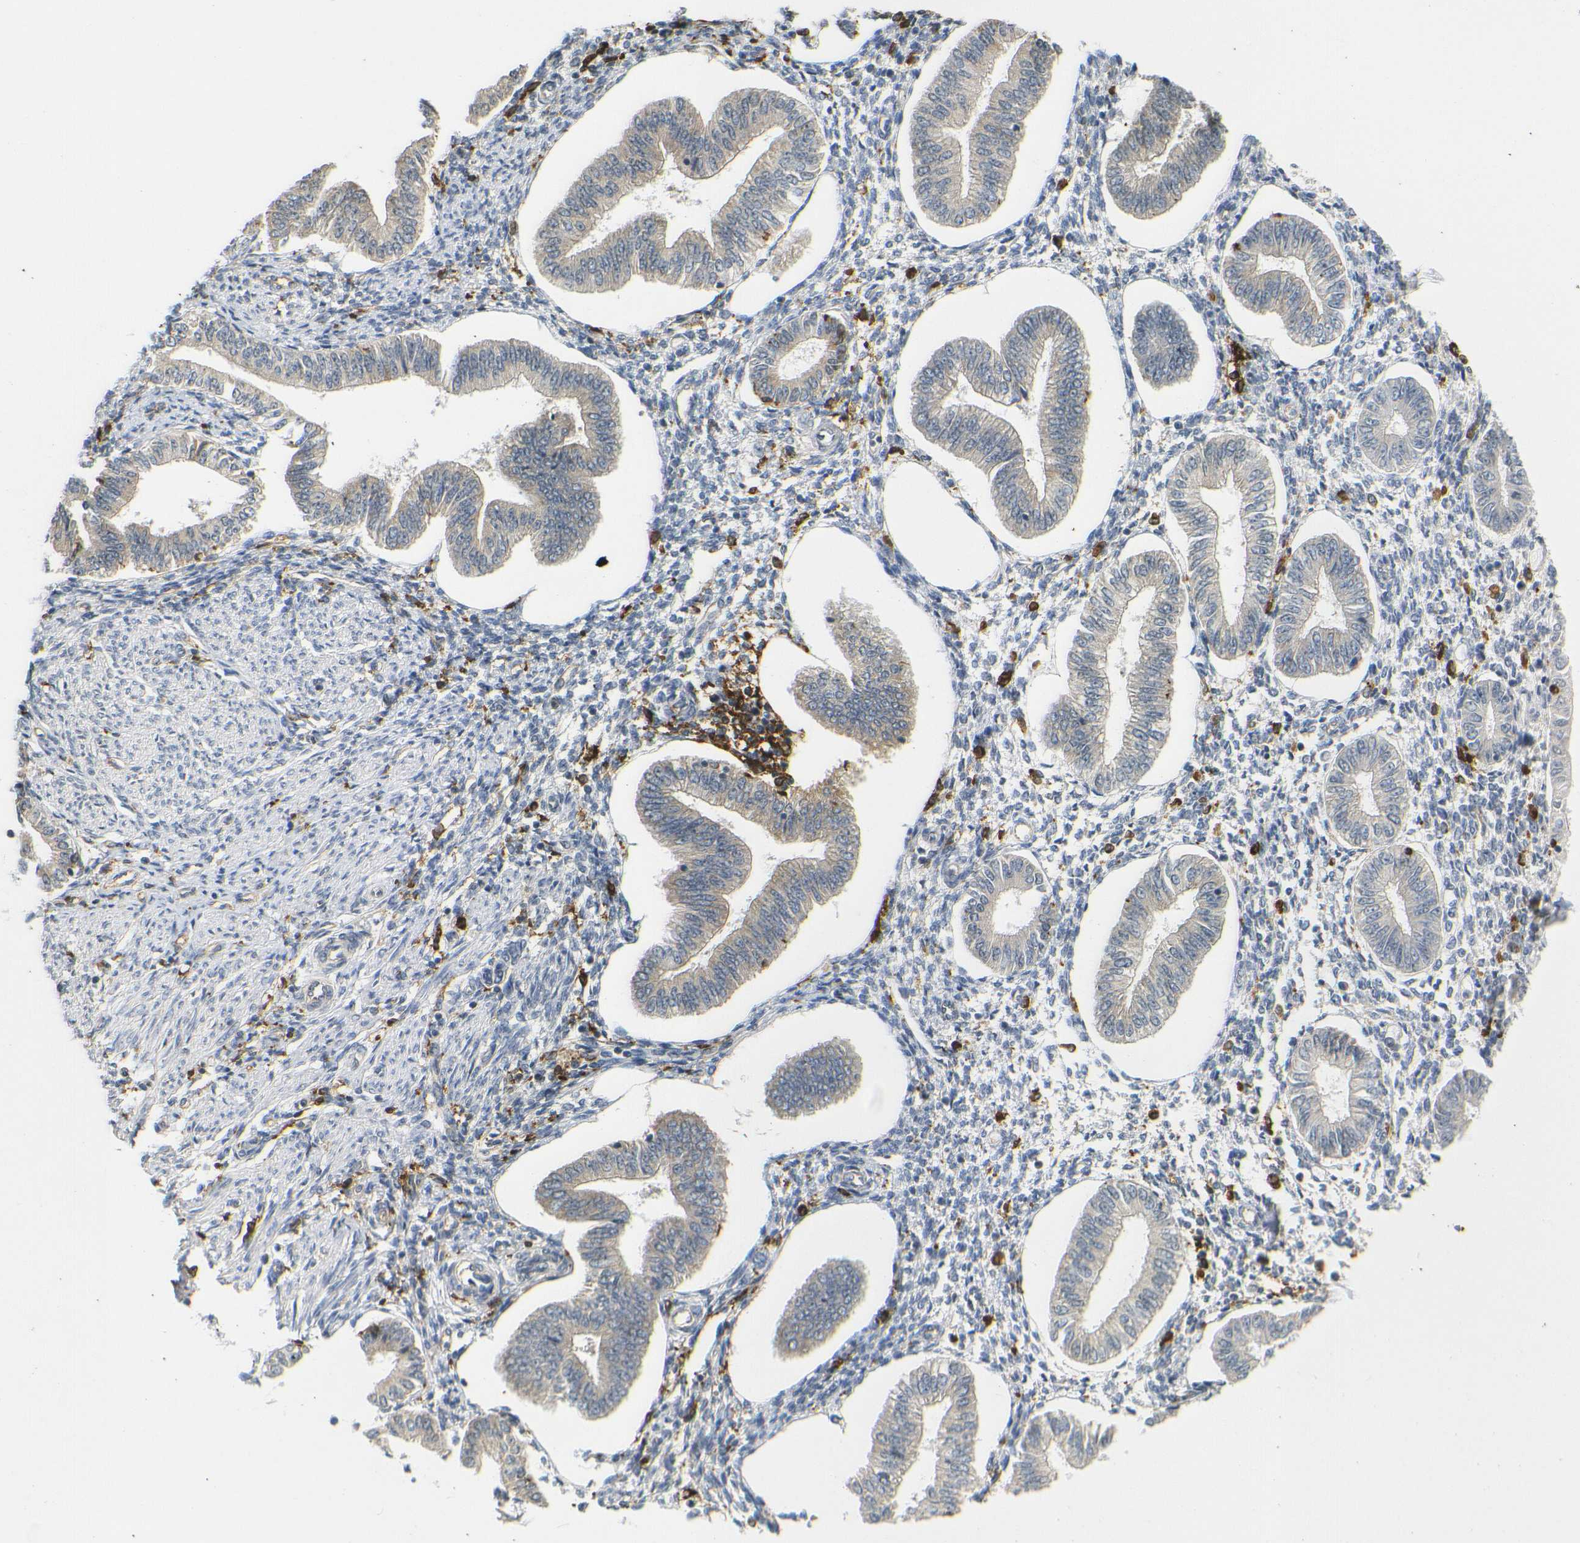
{"staining": {"intensity": "negative", "quantity": "none", "location": "none"}, "tissue": "endometrium", "cell_type": "Cells in endometrial stroma", "image_type": "normal", "snomed": [{"axis": "morphology", "description": "Normal tissue, NOS"}, {"axis": "topography", "description": "Endometrium"}], "caption": "Immunohistochemistry of normal human endometrium demonstrates no expression in cells in endometrial stroma. (DAB (3,3'-diaminobenzidine) immunohistochemistry (IHC) visualized using brightfield microscopy, high magnification).", "gene": "HLA", "patient": {"sex": "female", "age": 50}}